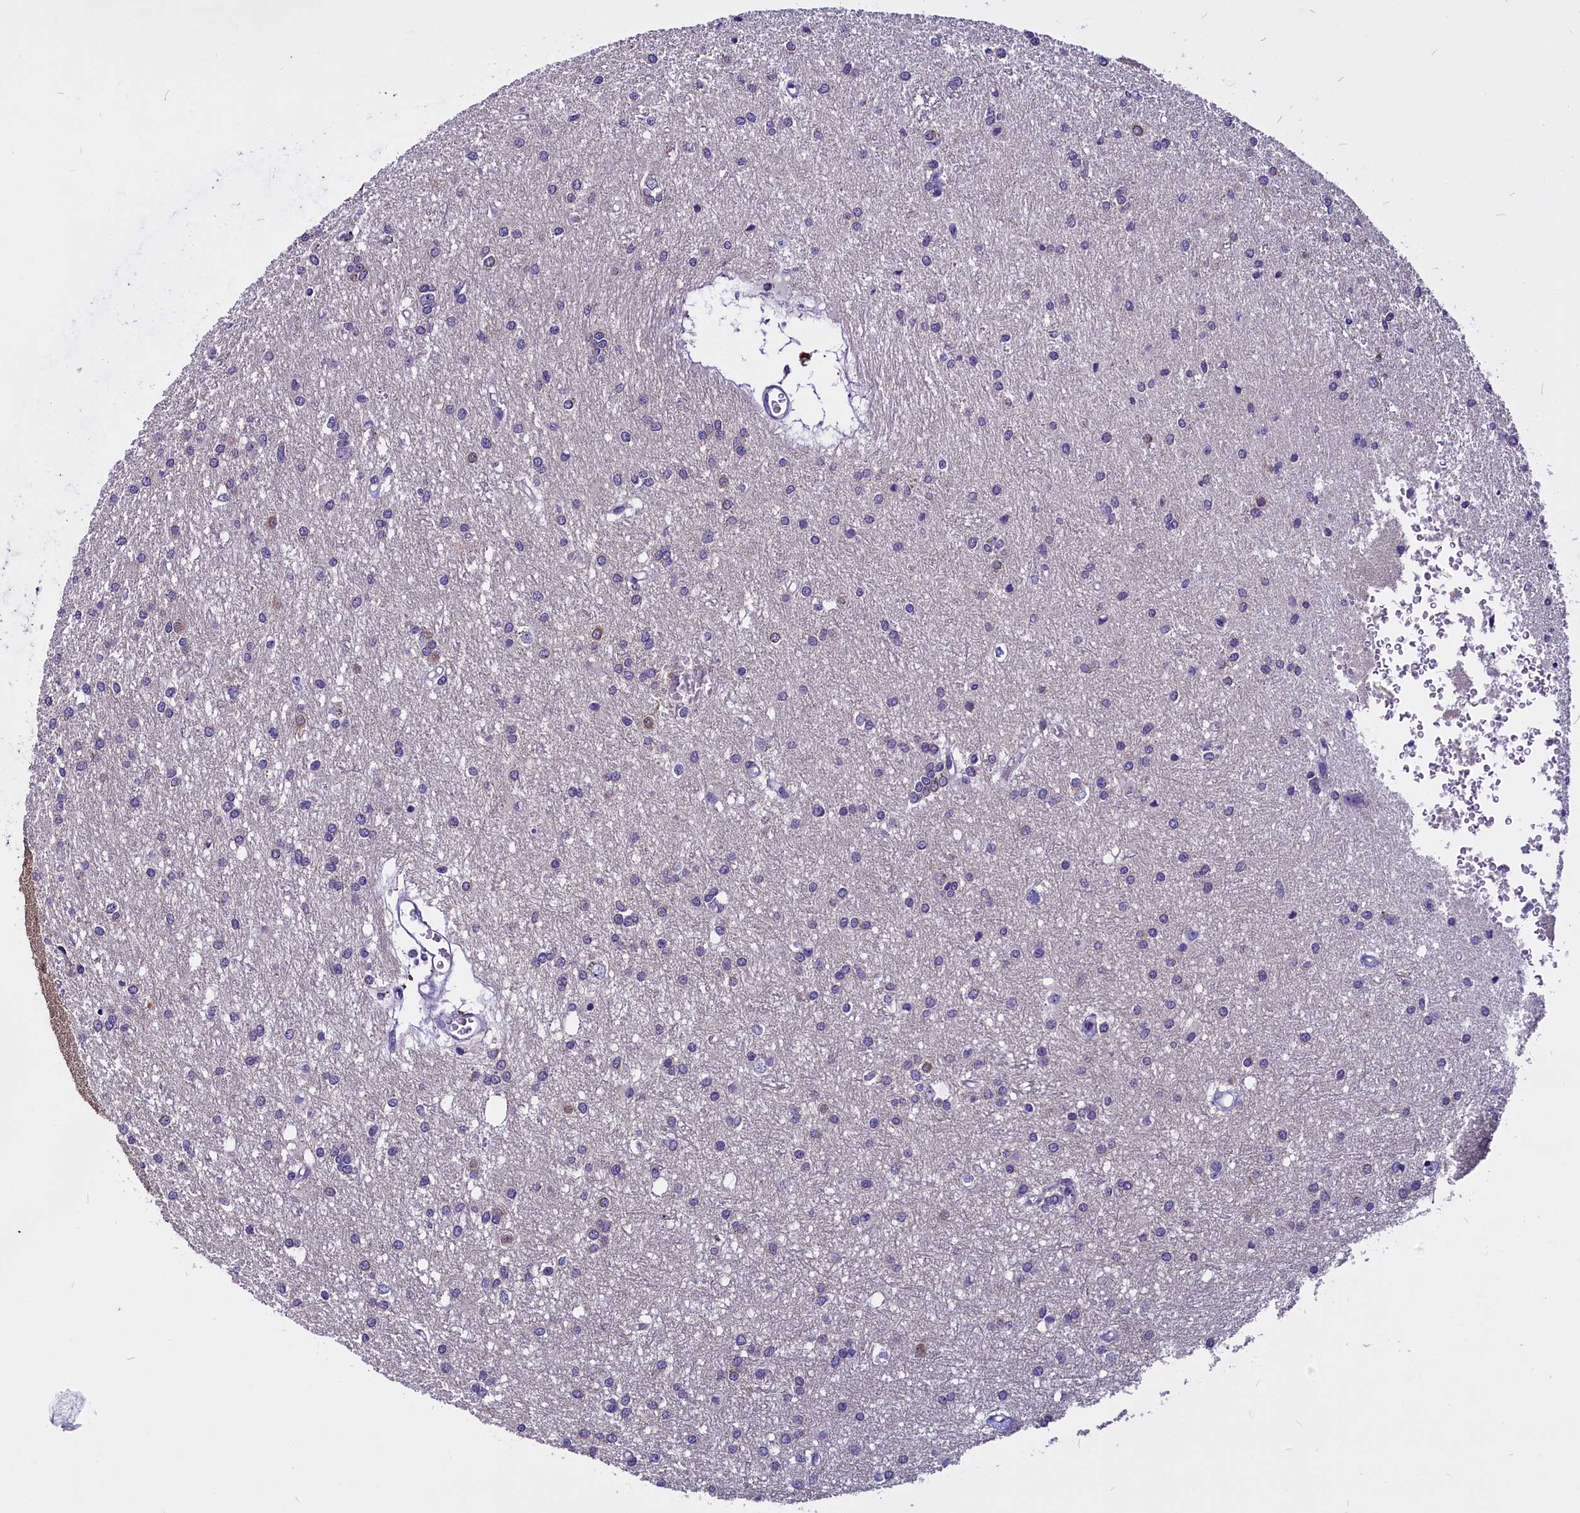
{"staining": {"intensity": "negative", "quantity": "none", "location": "none"}, "tissue": "glioma", "cell_type": "Tumor cells", "image_type": "cancer", "snomed": [{"axis": "morphology", "description": "Glioma, malignant, High grade"}, {"axis": "topography", "description": "Brain"}], "caption": "Immunohistochemistry (IHC) photomicrograph of human glioma stained for a protein (brown), which demonstrates no staining in tumor cells.", "gene": "CEP170", "patient": {"sex": "female", "age": 50}}